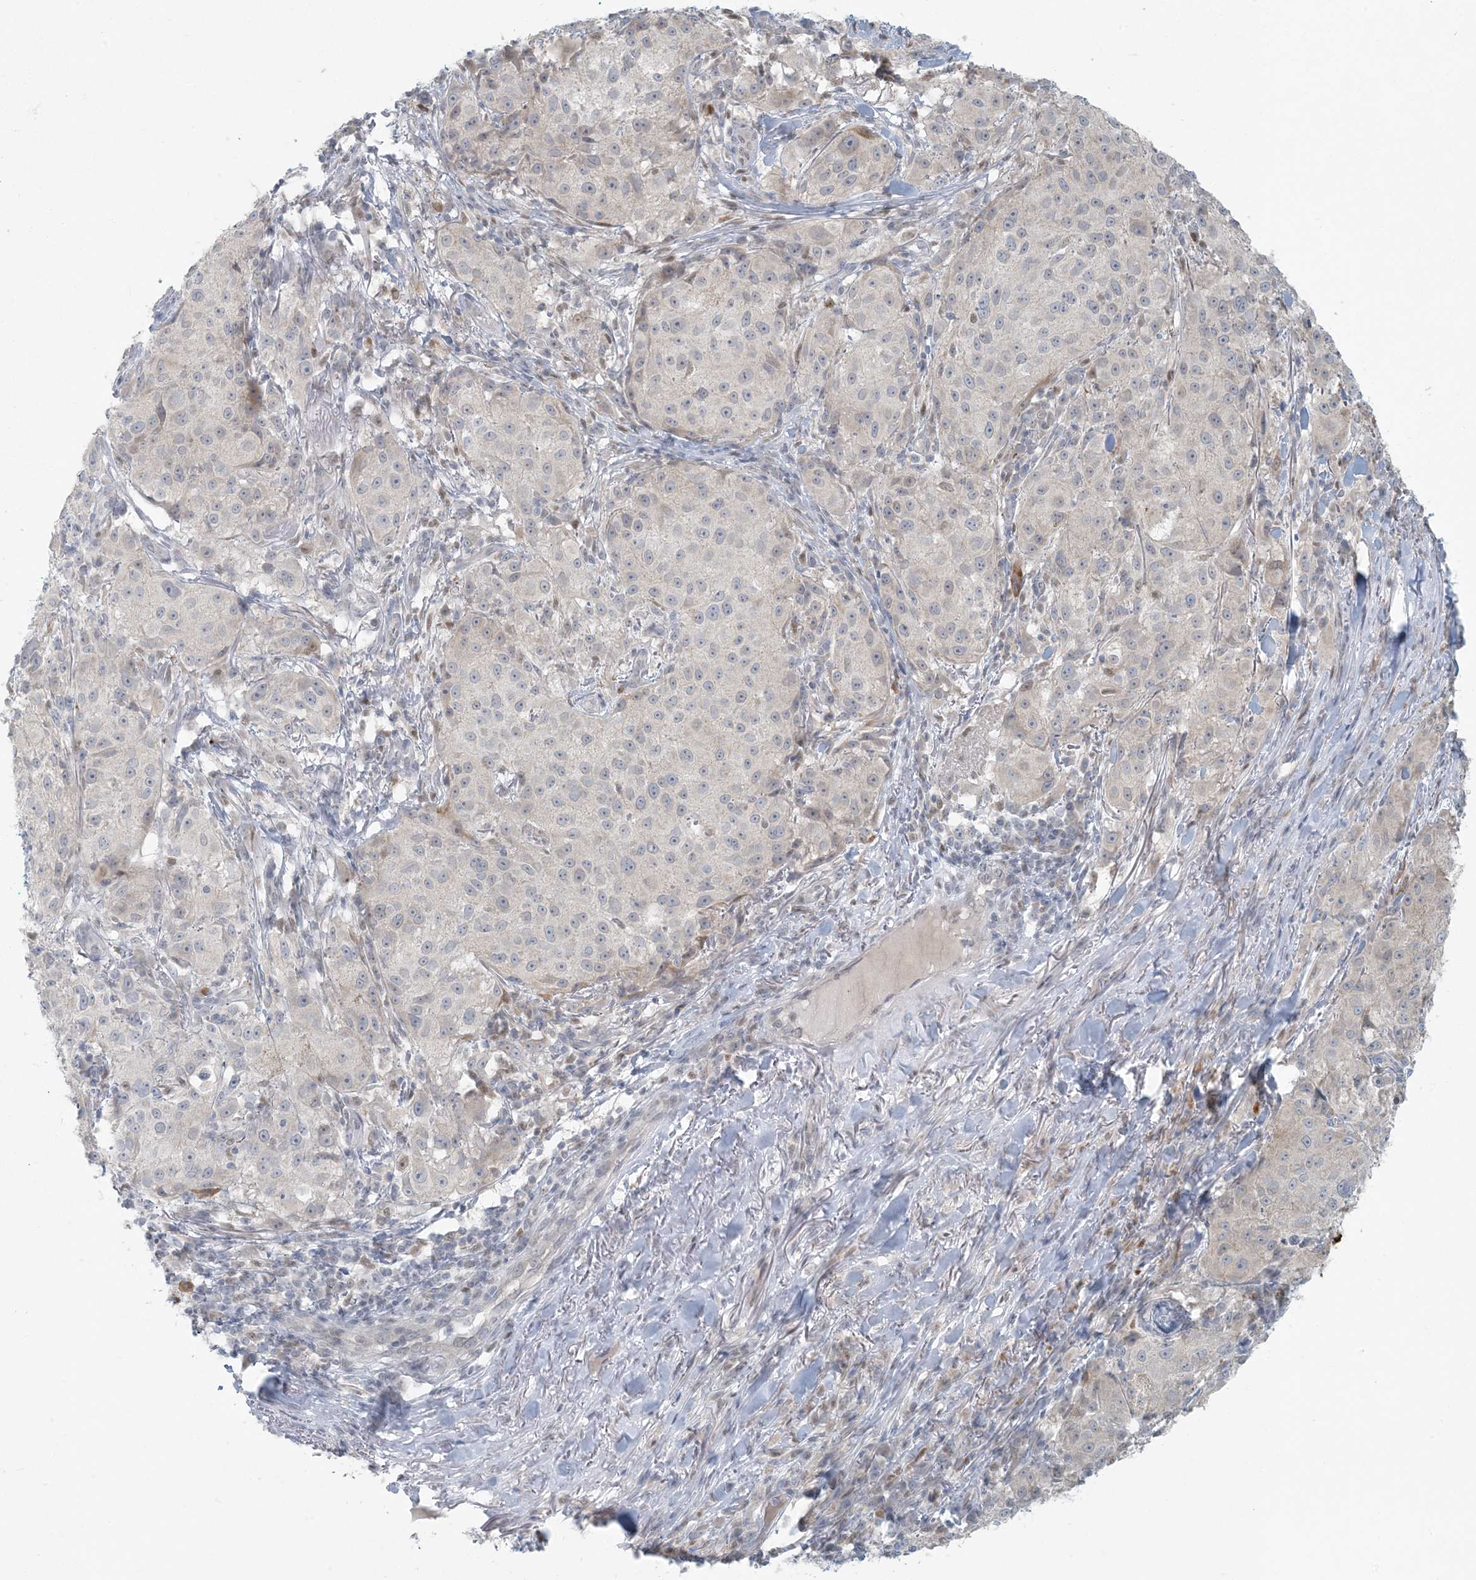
{"staining": {"intensity": "negative", "quantity": "none", "location": "none"}, "tissue": "melanoma", "cell_type": "Tumor cells", "image_type": "cancer", "snomed": [{"axis": "morphology", "description": "Necrosis, NOS"}, {"axis": "morphology", "description": "Malignant melanoma, NOS"}, {"axis": "topography", "description": "Skin"}], "caption": "Human malignant melanoma stained for a protein using immunohistochemistry demonstrates no staining in tumor cells.", "gene": "CTDNEP1", "patient": {"sex": "female", "age": 87}}